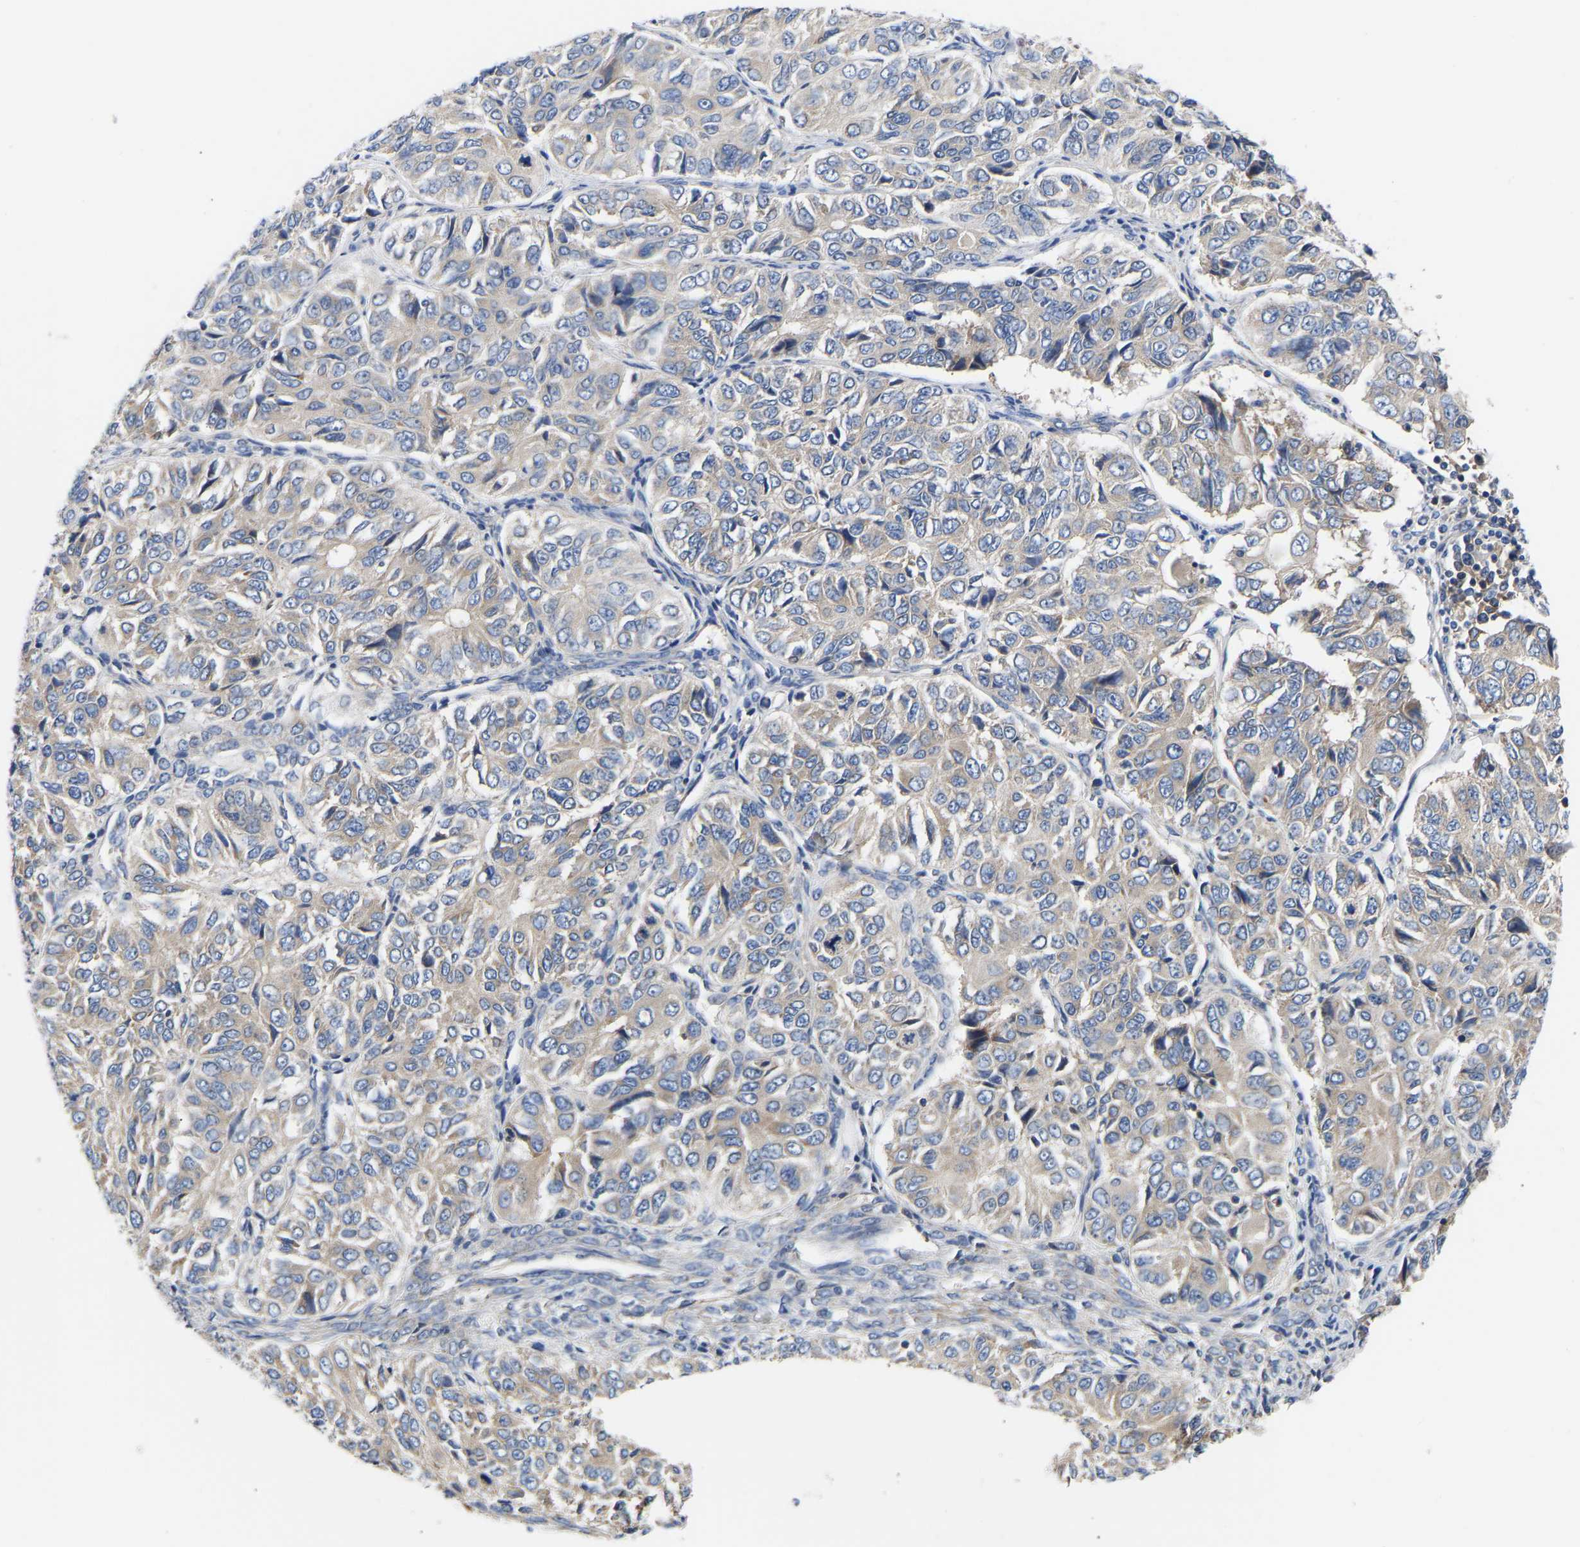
{"staining": {"intensity": "weak", "quantity": "<25%", "location": "cytoplasmic/membranous"}, "tissue": "ovarian cancer", "cell_type": "Tumor cells", "image_type": "cancer", "snomed": [{"axis": "morphology", "description": "Carcinoma, endometroid"}, {"axis": "topography", "description": "Ovary"}], "caption": "This is a image of immunohistochemistry staining of endometroid carcinoma (ovarian), which shows no expression in tumor cells.", "gene": "AIMP2", "patient": {"sex": "female", "age": 51}}